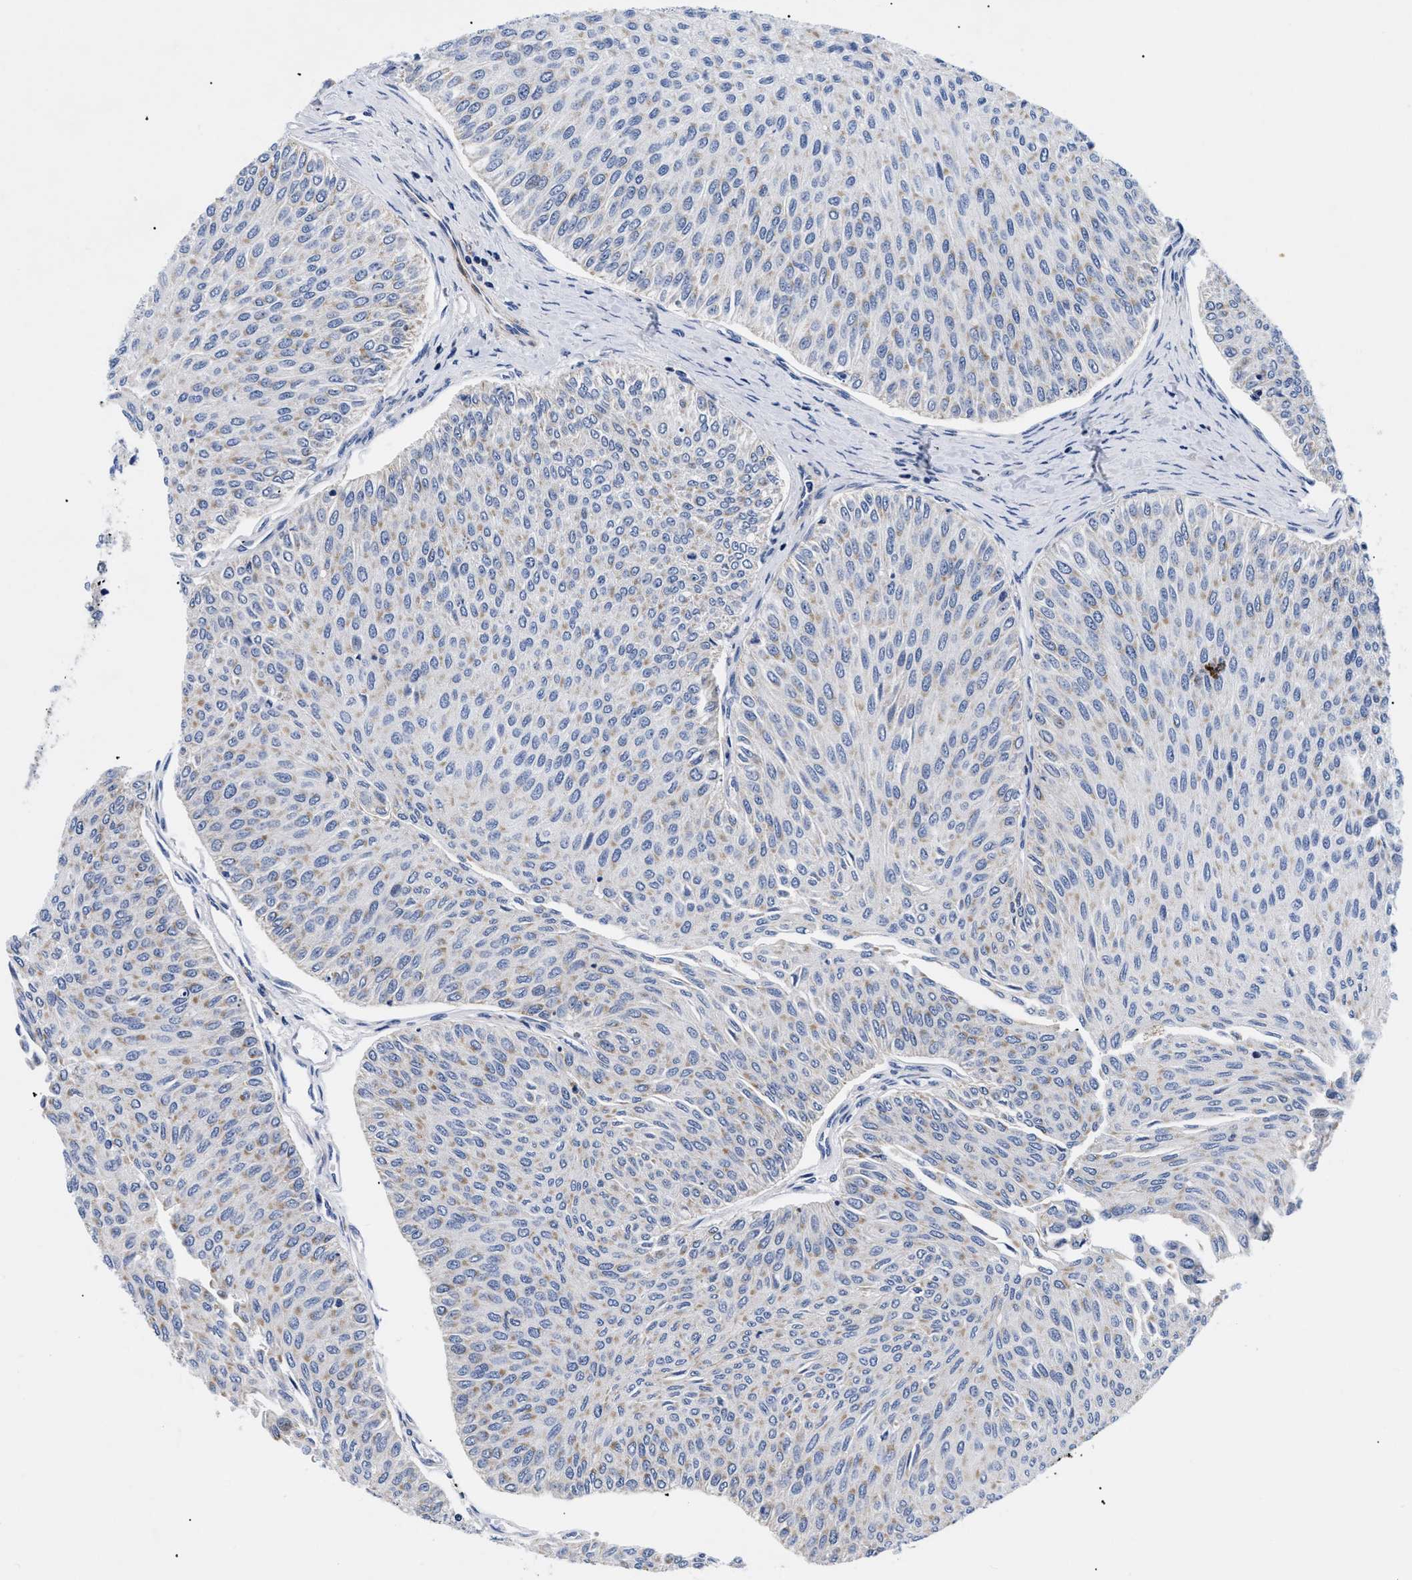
{"staining": {"intensity": "negative", "quantity": "none", "location": "none"}, "tissue": "urothelial cancer", "cell_type": "Tumor cells", "image_type": "cancer", "snomed": [{"axis": "morphology", "description": "Urothelial carcinoma, Low grade"}, {"axis": "topography", "description": "Urinary bladder"}], "caption": "DAB immunohistochemical staining of human low-grade urothelial carcinoma reveals no significant staining in tumor cells.", "gene": "GPR149", "patient": {"sex": "male", "age": 78}}